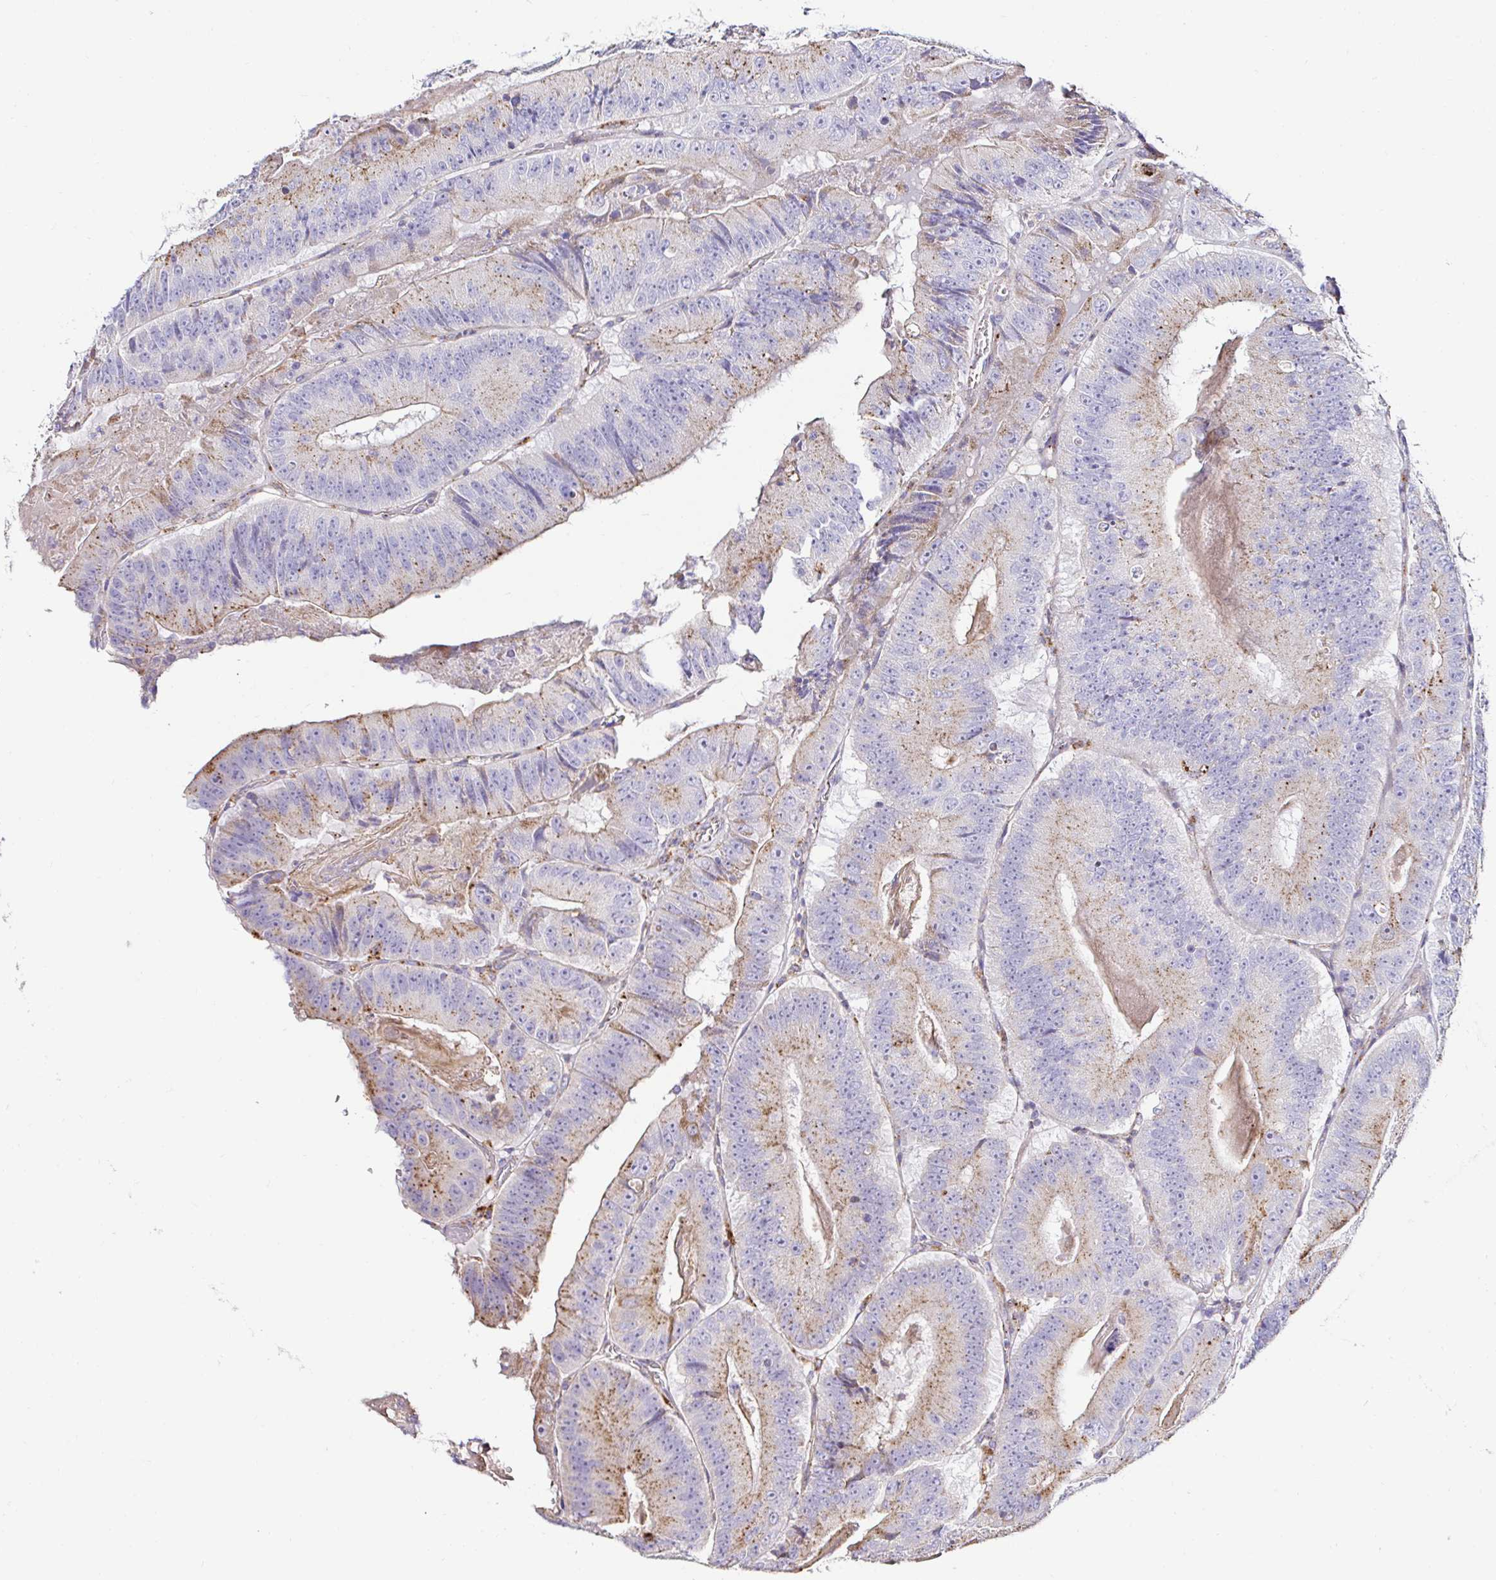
{"staining": {"intensity": "moderate", "quantity": "25%-75%", "location": "cytoplasmic/membranous"}, "tissue": "colorectal cancer", "cell_type": "Tumor cells", "image_type": "cancer", "snomed": [{"axis": "morphology", "description": "Adenocarcinoma, NOS"}, {"axis": "topography", "description": "Colon"}], "caption": "Colorectal cancer (adenocarcinoma) stained for a protein (brown) demonstrates moderate cytoplasmic/membranous positive staining in approximately 25%-75% of tumor cells.", "gene": "GALNS", "patient": {"sex": "female", "age": 86}}